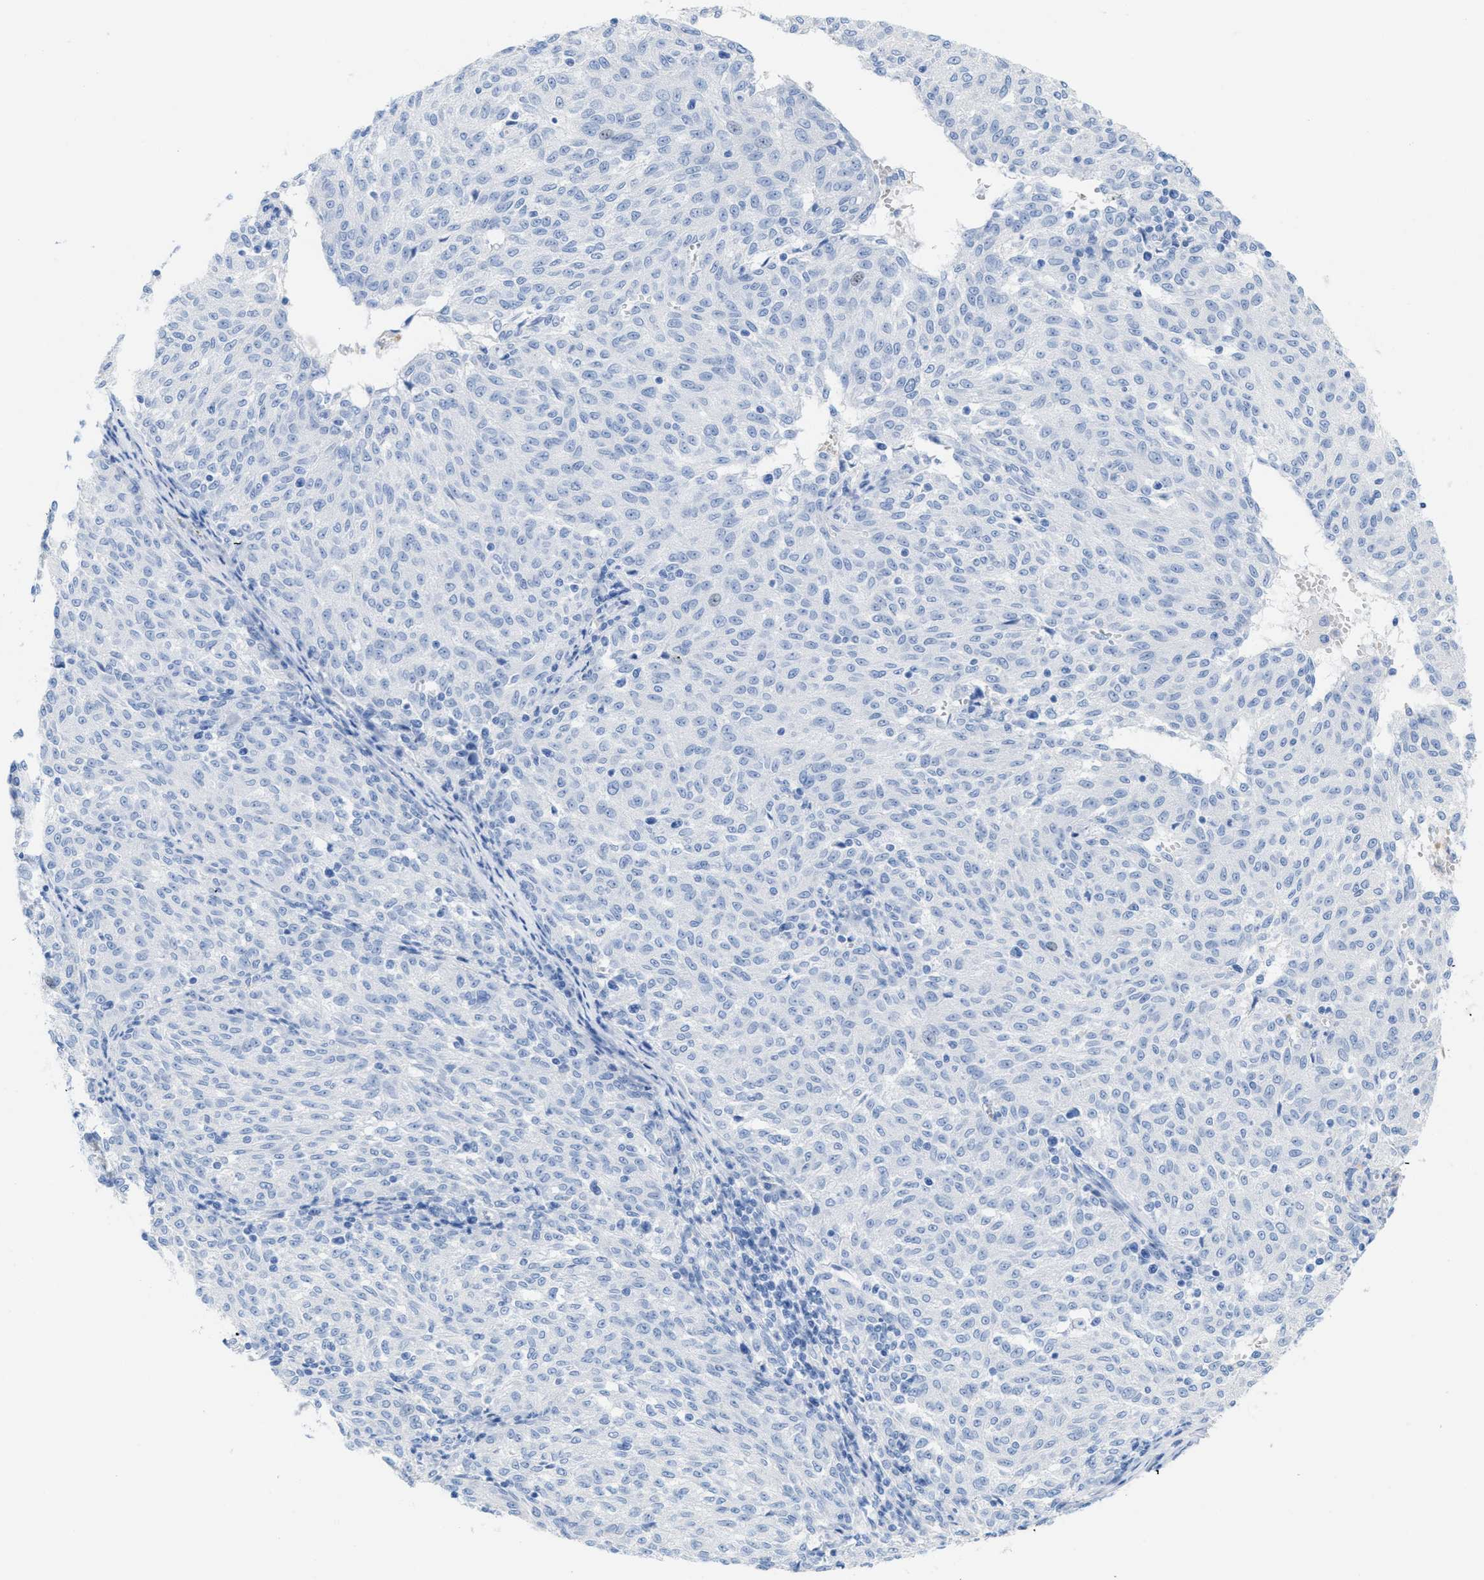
{"staining": {"intensity": "negative", "quantity": "none", "location": "none"}, "tissue": "melanoma", "cell_type": "Tumor cells", "image_type": "cancer", "snomed": [{"axis": "morphology", "description": "Malignant melanoma, NOS"}, {"axis": "topography", "description": "Skin"}], "caption": "The immunohistochemistry (IHC) histopathology image has no significant expression in tumor cells of melanoma tissue.", "gene": "ANKFN1", "patient": {"sex": "female", "age": 72}}